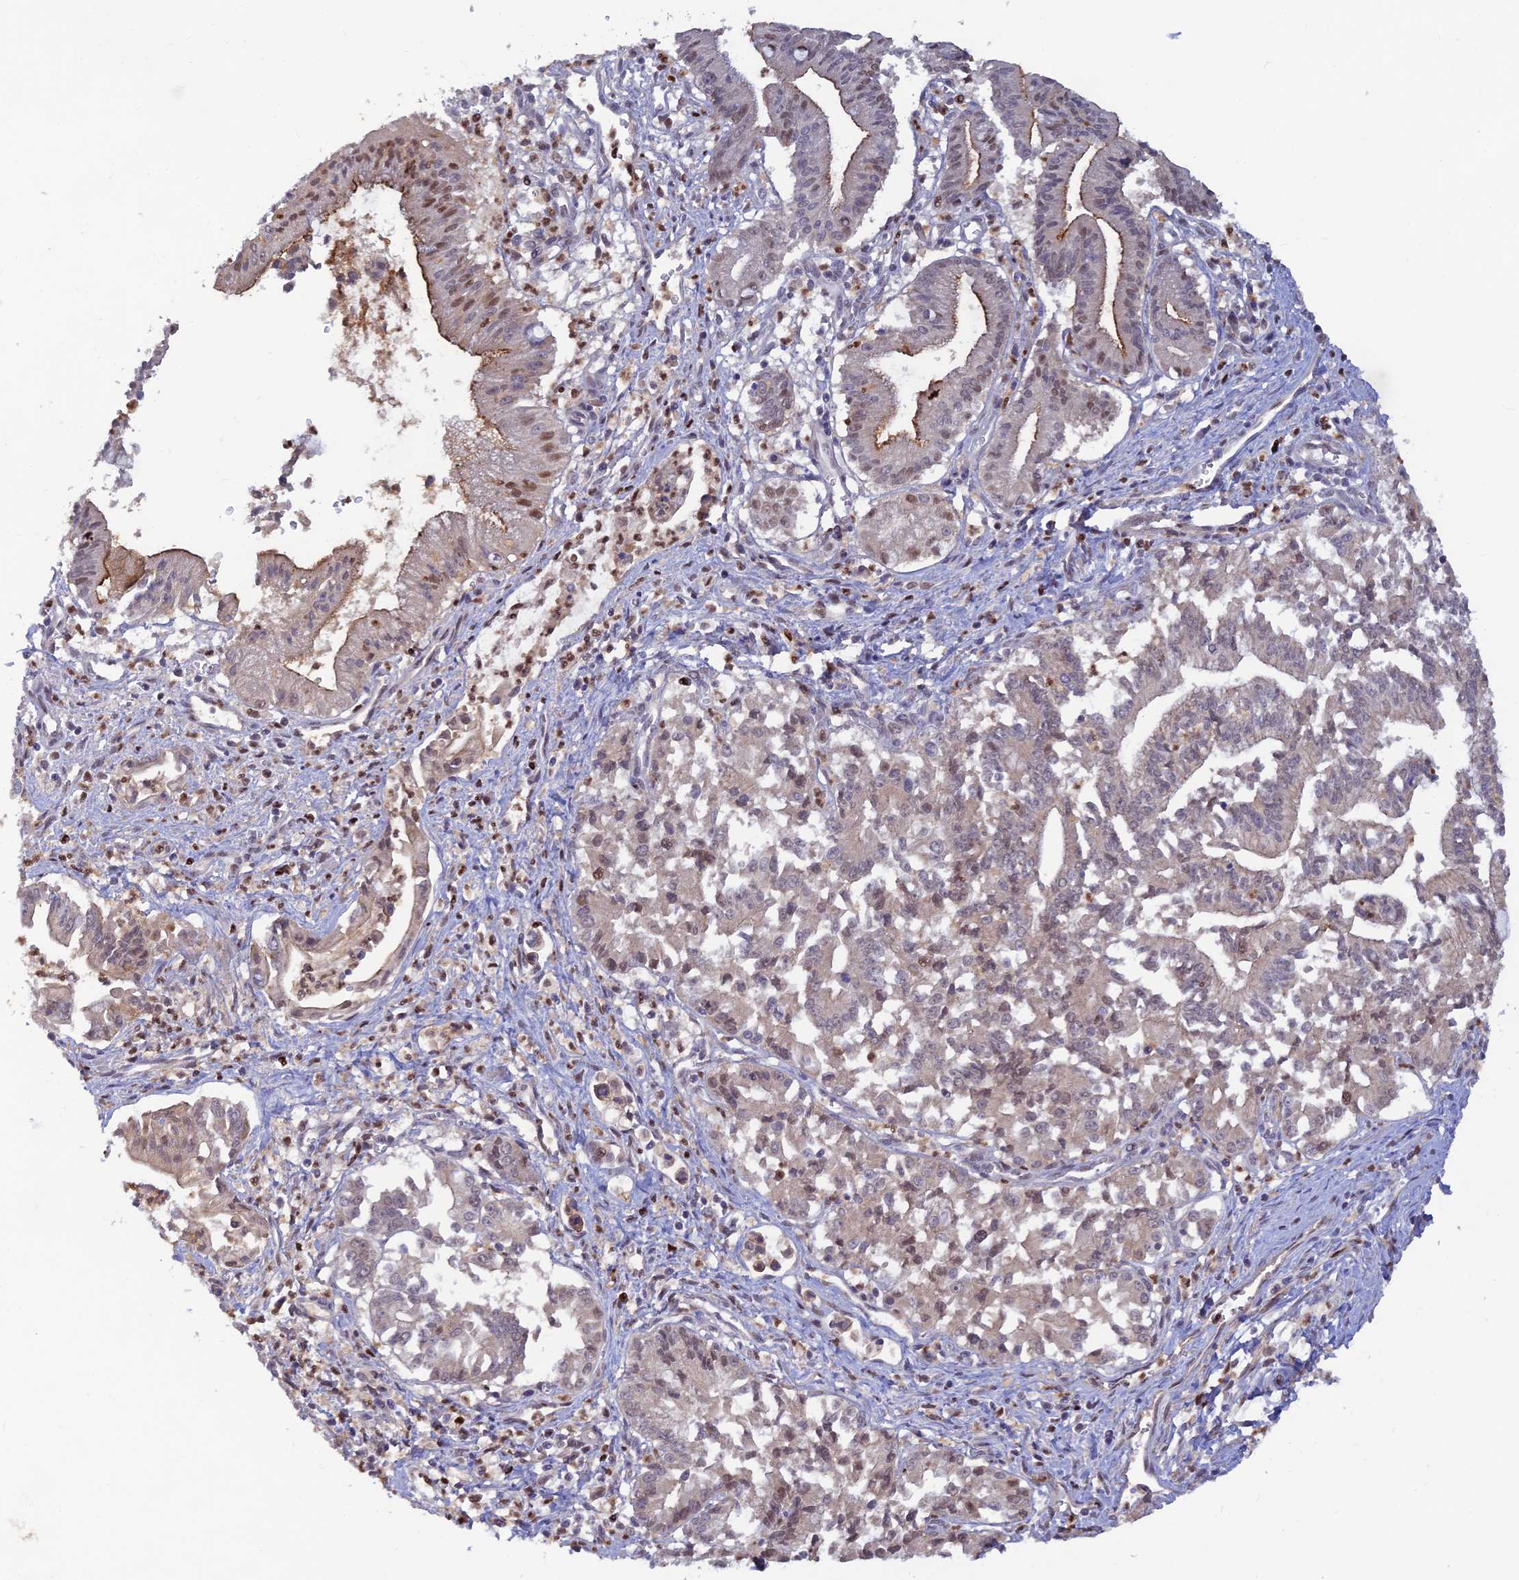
{"staining": {"intensity": "moderate", "quantity": "25%-75%", "location": "nuclear"}, "tissue": "pancreatic cancer", "cell_type": "Tumor cells", "image_type": "cancer", "snomed": [{"axis": "morphology", "description": "Adenocarcinoma, NOS"}, {"axis": "topography", "description": "Pancreas"}], "caption": "Tumor cells reveal medium levels of moderate nuclear positivity in about 25%-75% of cells in adenocarcinoma (pancreatic).", "gene": "FASTKD5", "patient": {"sex": "male", "age": 78}}